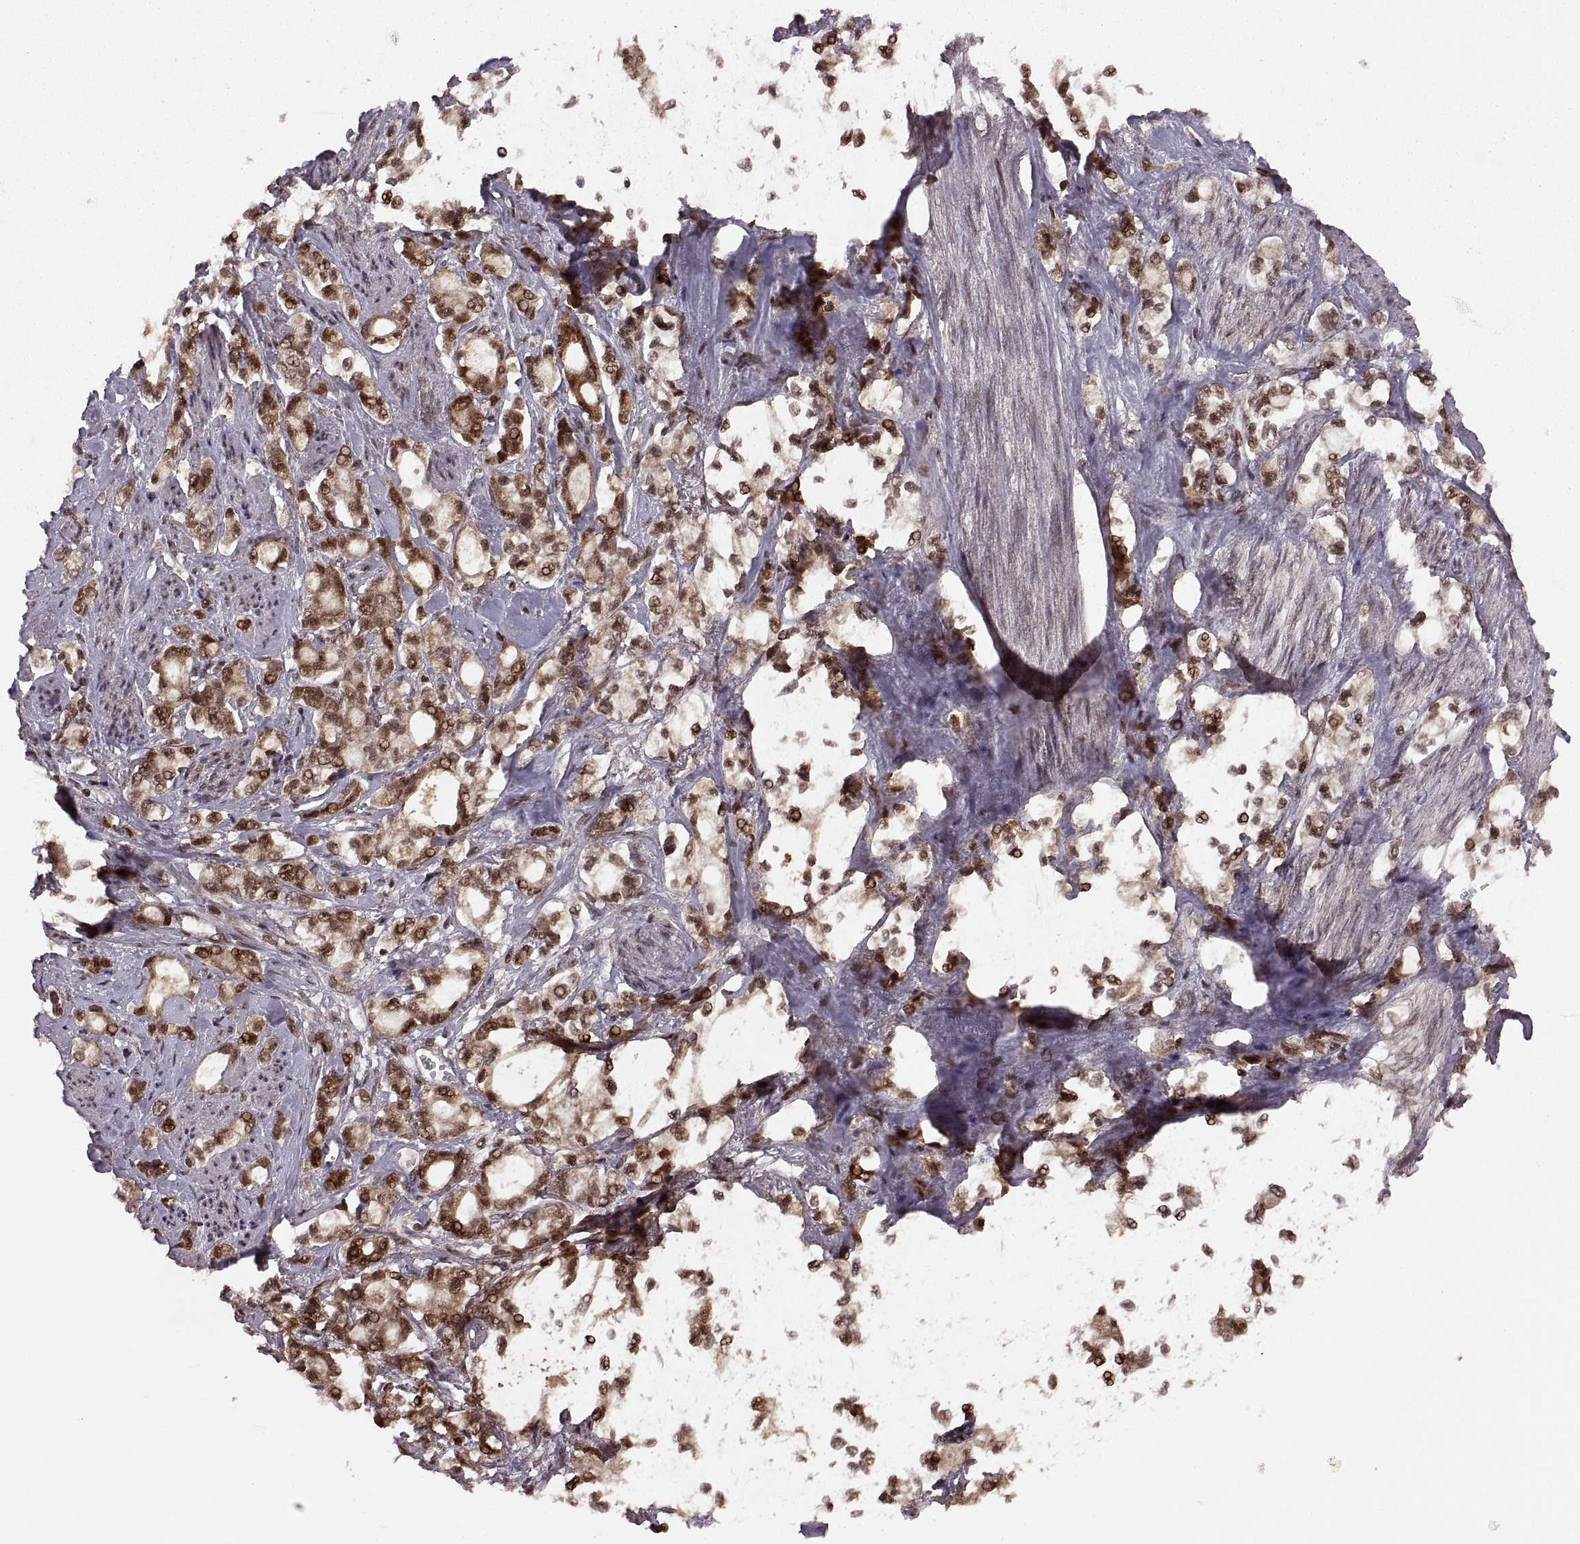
{"staining": {"intensity": "moderate", "quantity": ">75%", "location": "cytoplasmic/membranous,nuclear"}, "tissue": "stomach cancer", "cell_type": "Tumor cells", "image_type": "cancer", "snomed": [{"axis": "morphology", "description": "Adenocarcinoma, NOS"}, {"axis": "topography", "description": "Stomach"}], "caption": "Brown immunohistochemical staining in human stomach cancer (adenocarcinoma) displays moderate cytoplasmic/membranous and nuclear expression in about >75% of tumor cells.", "gene": "RFT1", "patient": {"sex": "male", "age": 63}}